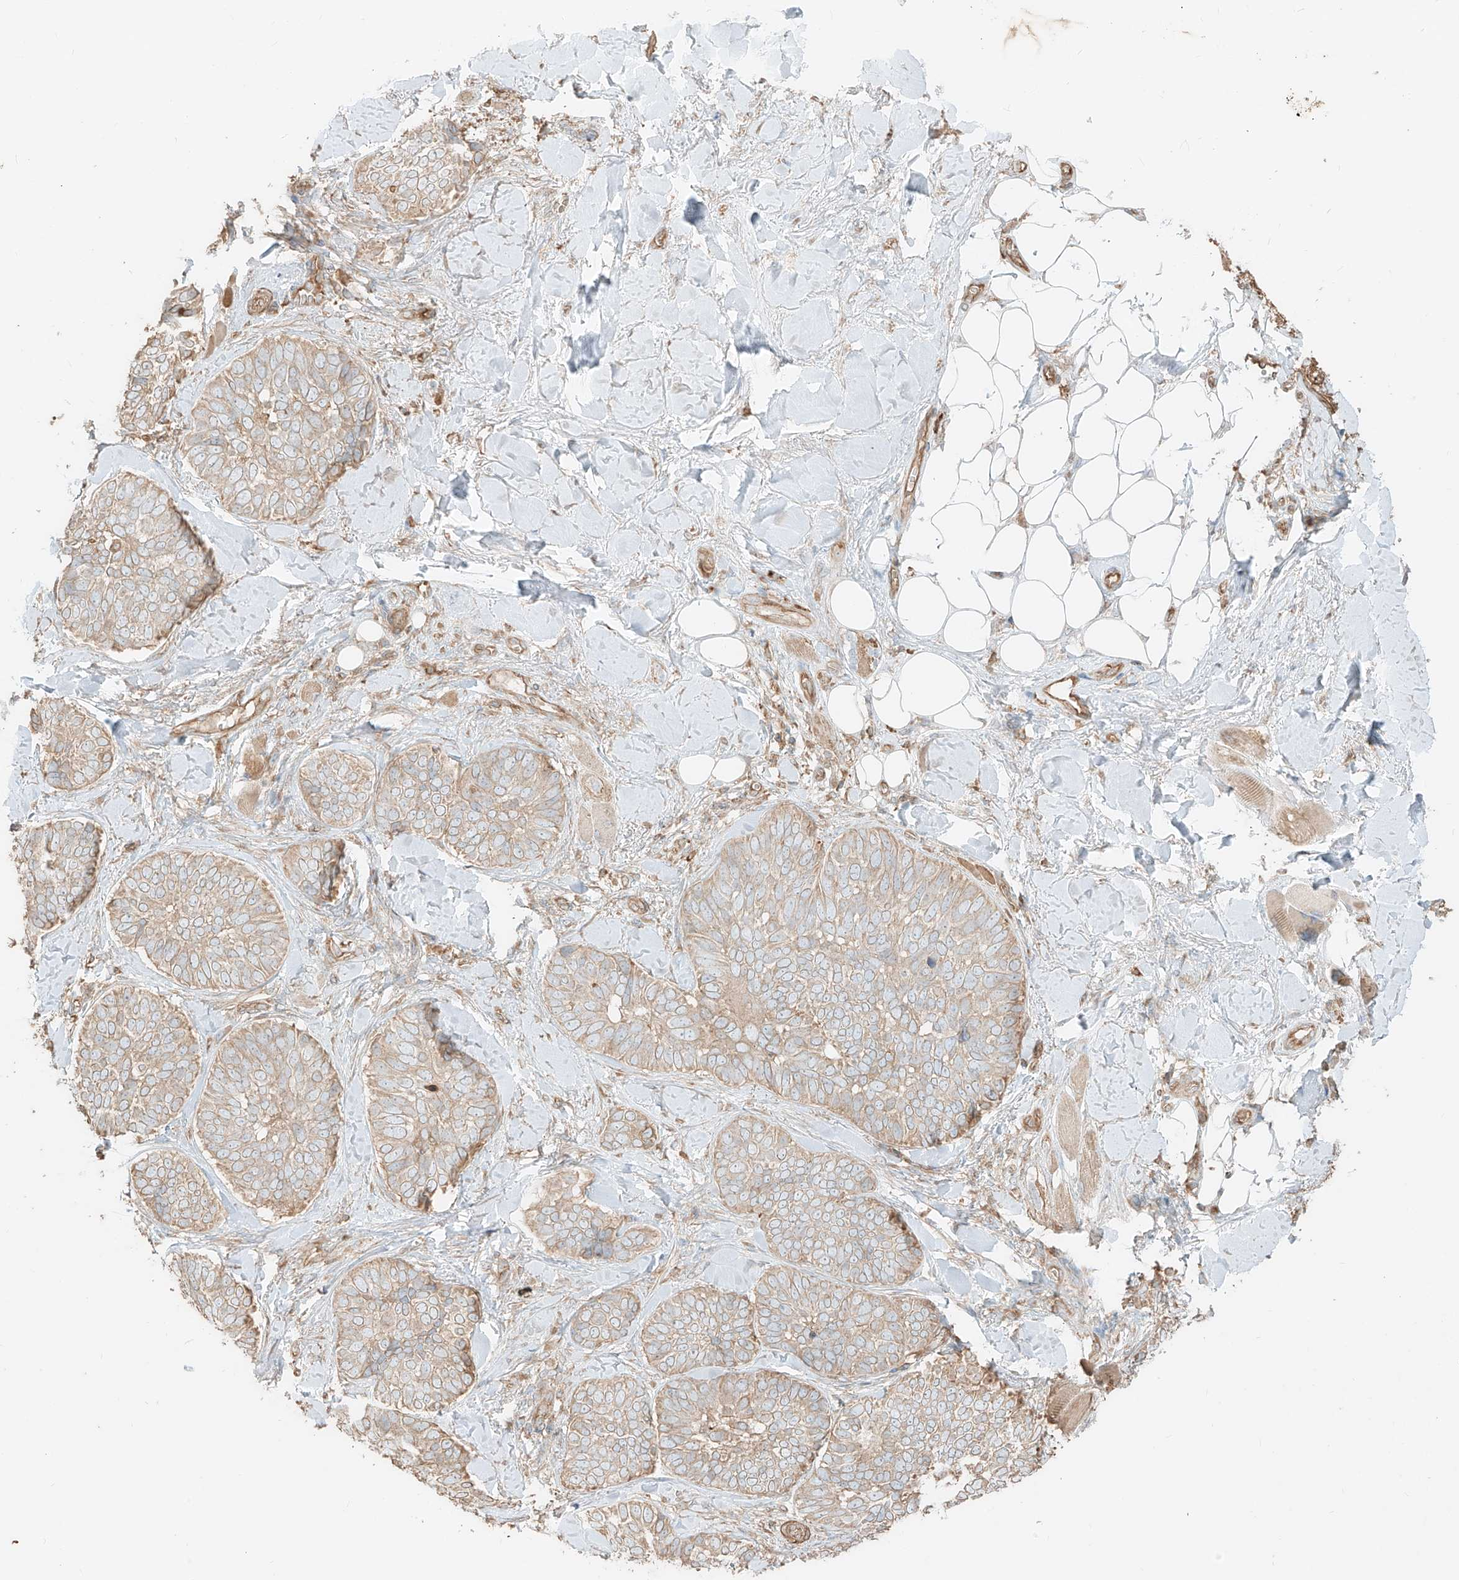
{"staining": {"intensity": "weak", "quantity": ">75%", "location": "cytoplasmic/membranous"}, "tissue": "skin cancer", "cell_type": "Tumor cells", "image_type": "cancer", "snomed": [{"axis": "morphology", "description": "Basal cell carcinoma"}, {"axis": "topography", "description": "Skin"}], "caption": "A histopathology image of skin cancer (basal cell carcinoma) stained for a protein exhibits weak cytoplasmic/membranous brown staining in tumor cells.", "gene": "CCDC115", "patient": {"sex": "male", "age": 62}}